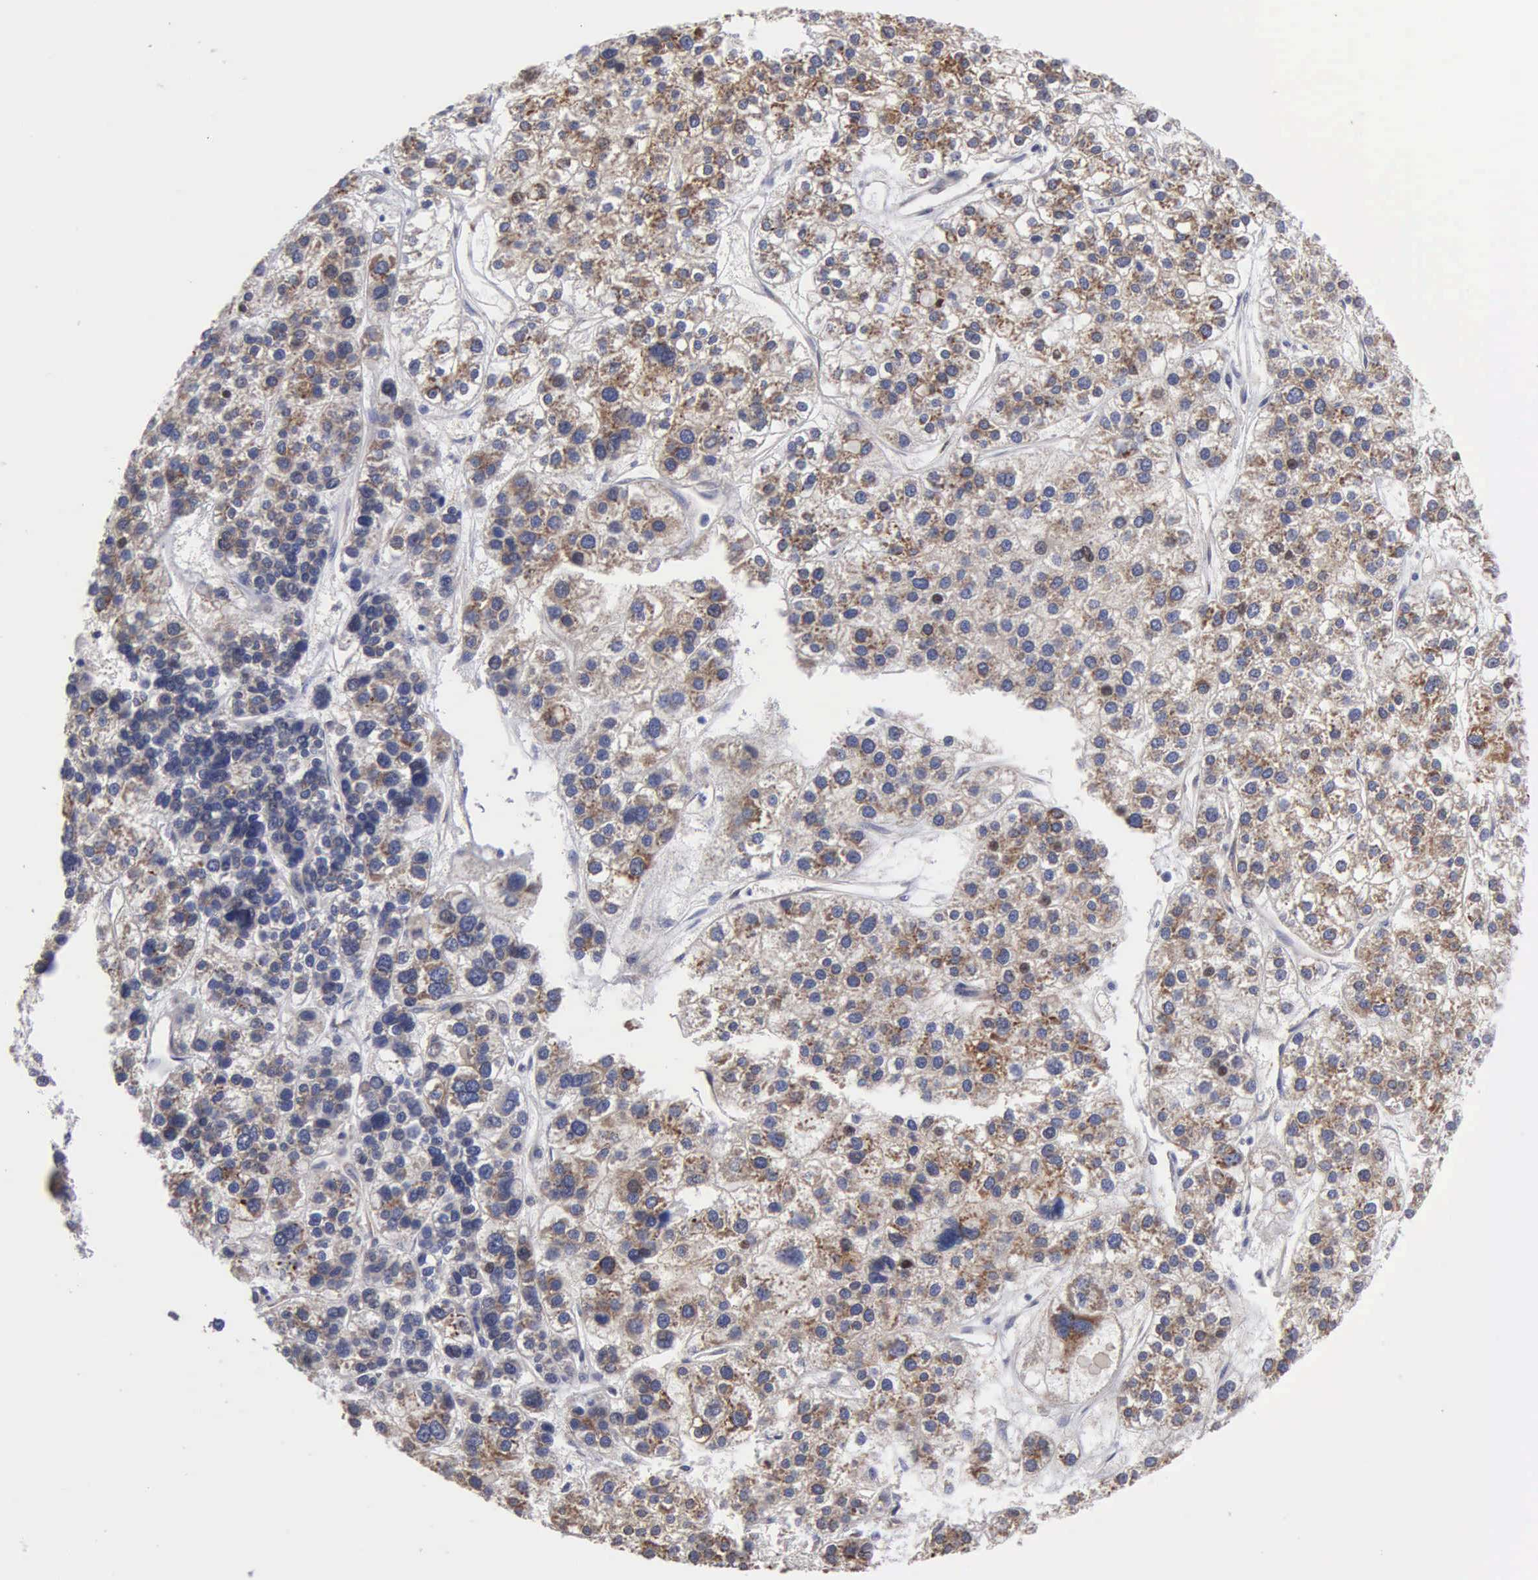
{"staining": {"intensity": "weak", "quantity": ">75%", "location": "cytoplasmic/membranous"}, "tissue": "liver cancer", "cell_type": "Tumor cells", "image_type": "cancer", "snomed": [{"axis": "morphology", "description": "Carcinoma, Hepatocellular, NOS"}, {"axis": "topography", "description": "Liver"}], "caption": "This histopathology image demonstrates immunohistochemistry staining of human hepatocellular carcinoma (liver), with low weak cytoplasmic/membranous expression in about >75% of tumor cells.", "gene": "RDX", "patient": {"sex": "female", "age": 85}}